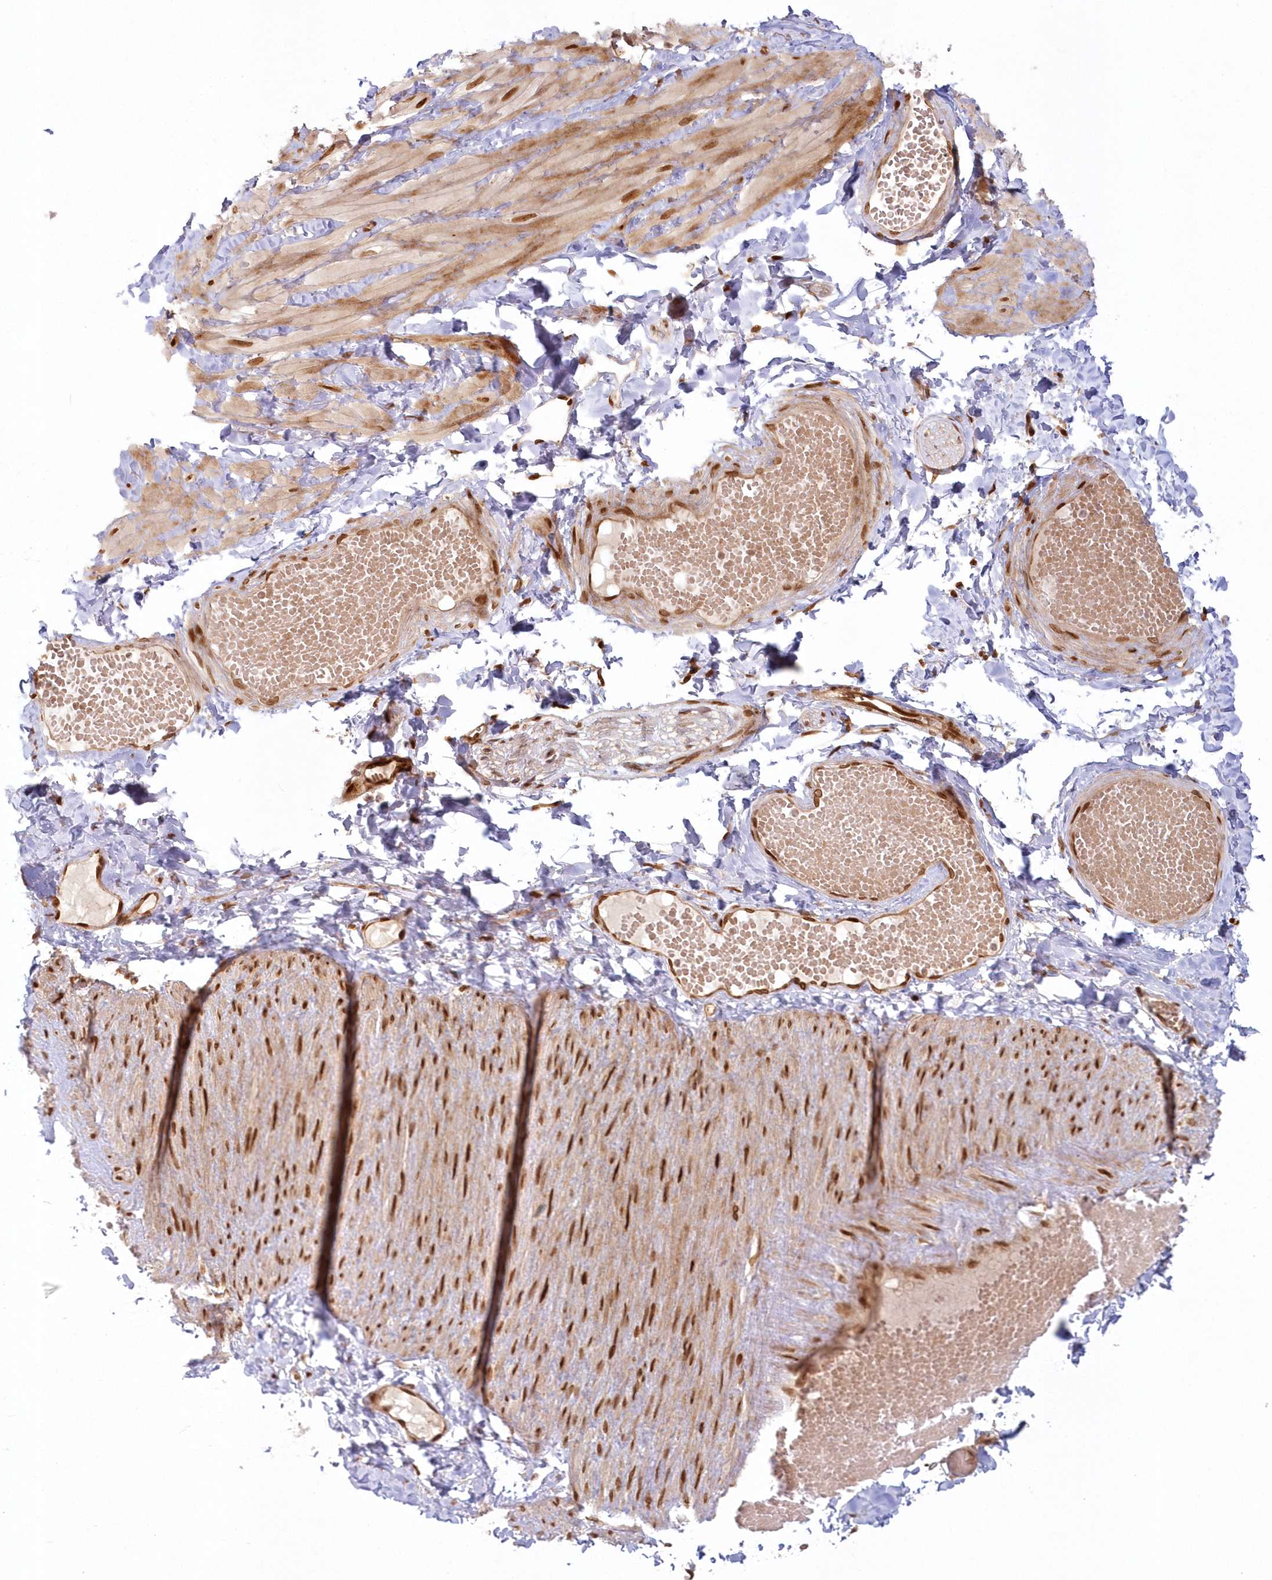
{"staining": {"intensity": "moderate", "quantity": ">75%", "location": "nuclear"}, "tissue": "adipose tissue", "cell_type": "Adipocytes", "image_type": "normal", "snomed": [{"axis": "morphology", "description": "Normal tissue, NOS"}, {"axis": "topography", "description": "Adipose tissue"}, {"axis": "topography", "description": "Vascular tissue"}, {"axis": "topography", "description": "Peripheral nerve tissue"}], "caption": "Immunohistochemical staining of normal human adipose tissue demonstrates >75% levels of moderate nuclear protein staining in approximately >75% of adipocytes. The staining was performed using DAB (3,3'-diaminobenzidine), with brown indicating positive protein expression. Nuclei are stained blue with hematoxylin.", "gene": "TOGARAM2", "patient": {"sex": "male", "age": 25}}